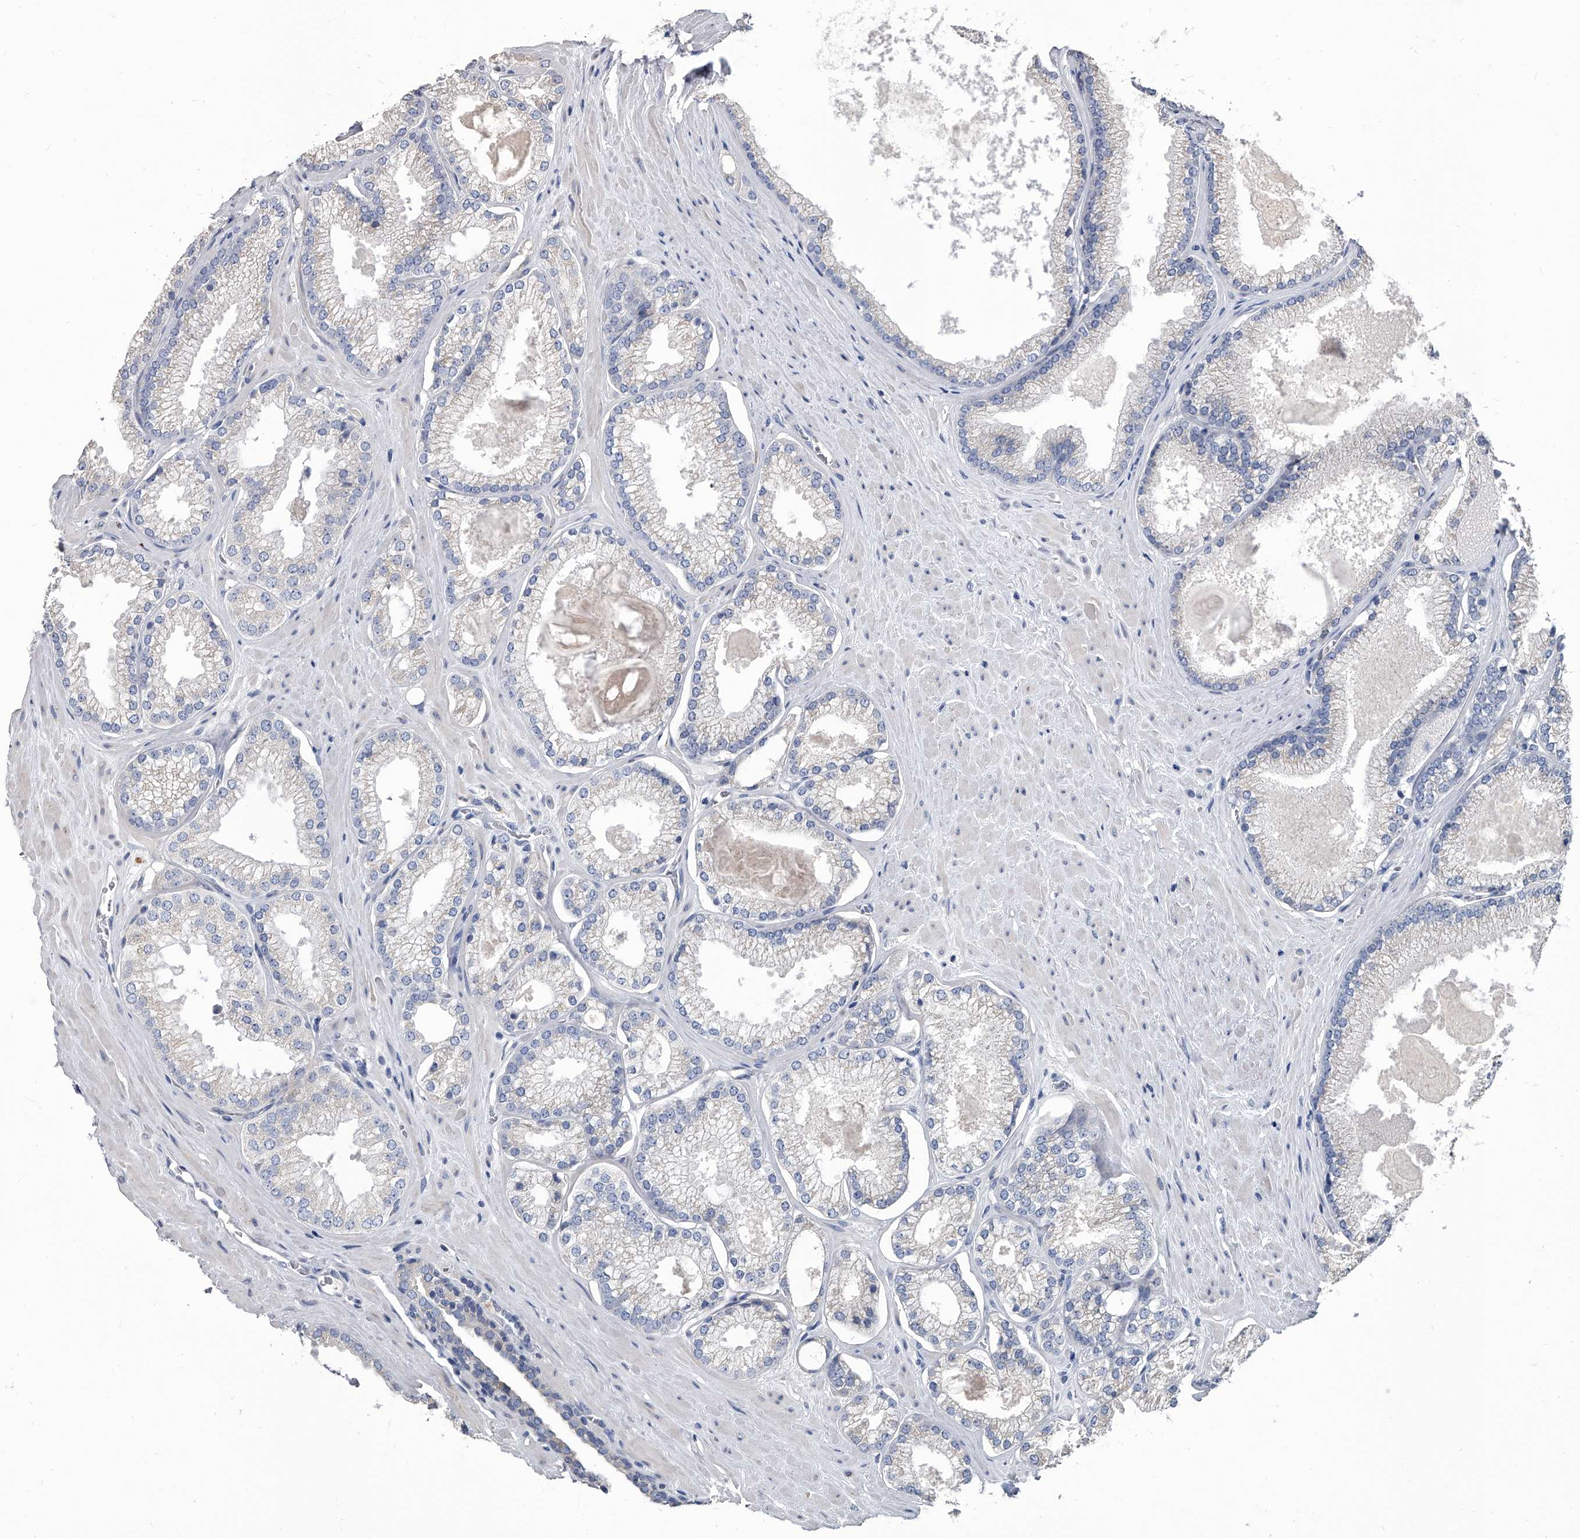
{"staining": {"intensity": "negative", "quantity": "none", "location": "none"}, "tissue": "prostate cancer", "cell_type": "Tumor cells", "image_type": "cancer", "snomed": [{"axis": "morphology", "description": "Adenocarcinoma, Low grade"}, {"axis": "topography", "description": "Prostate"}], "caption": "Tumor cells are negative for protein expression in human prostate cancer.", "gene": "SPP1", "patient": {"sex": "male", "age": 62}}